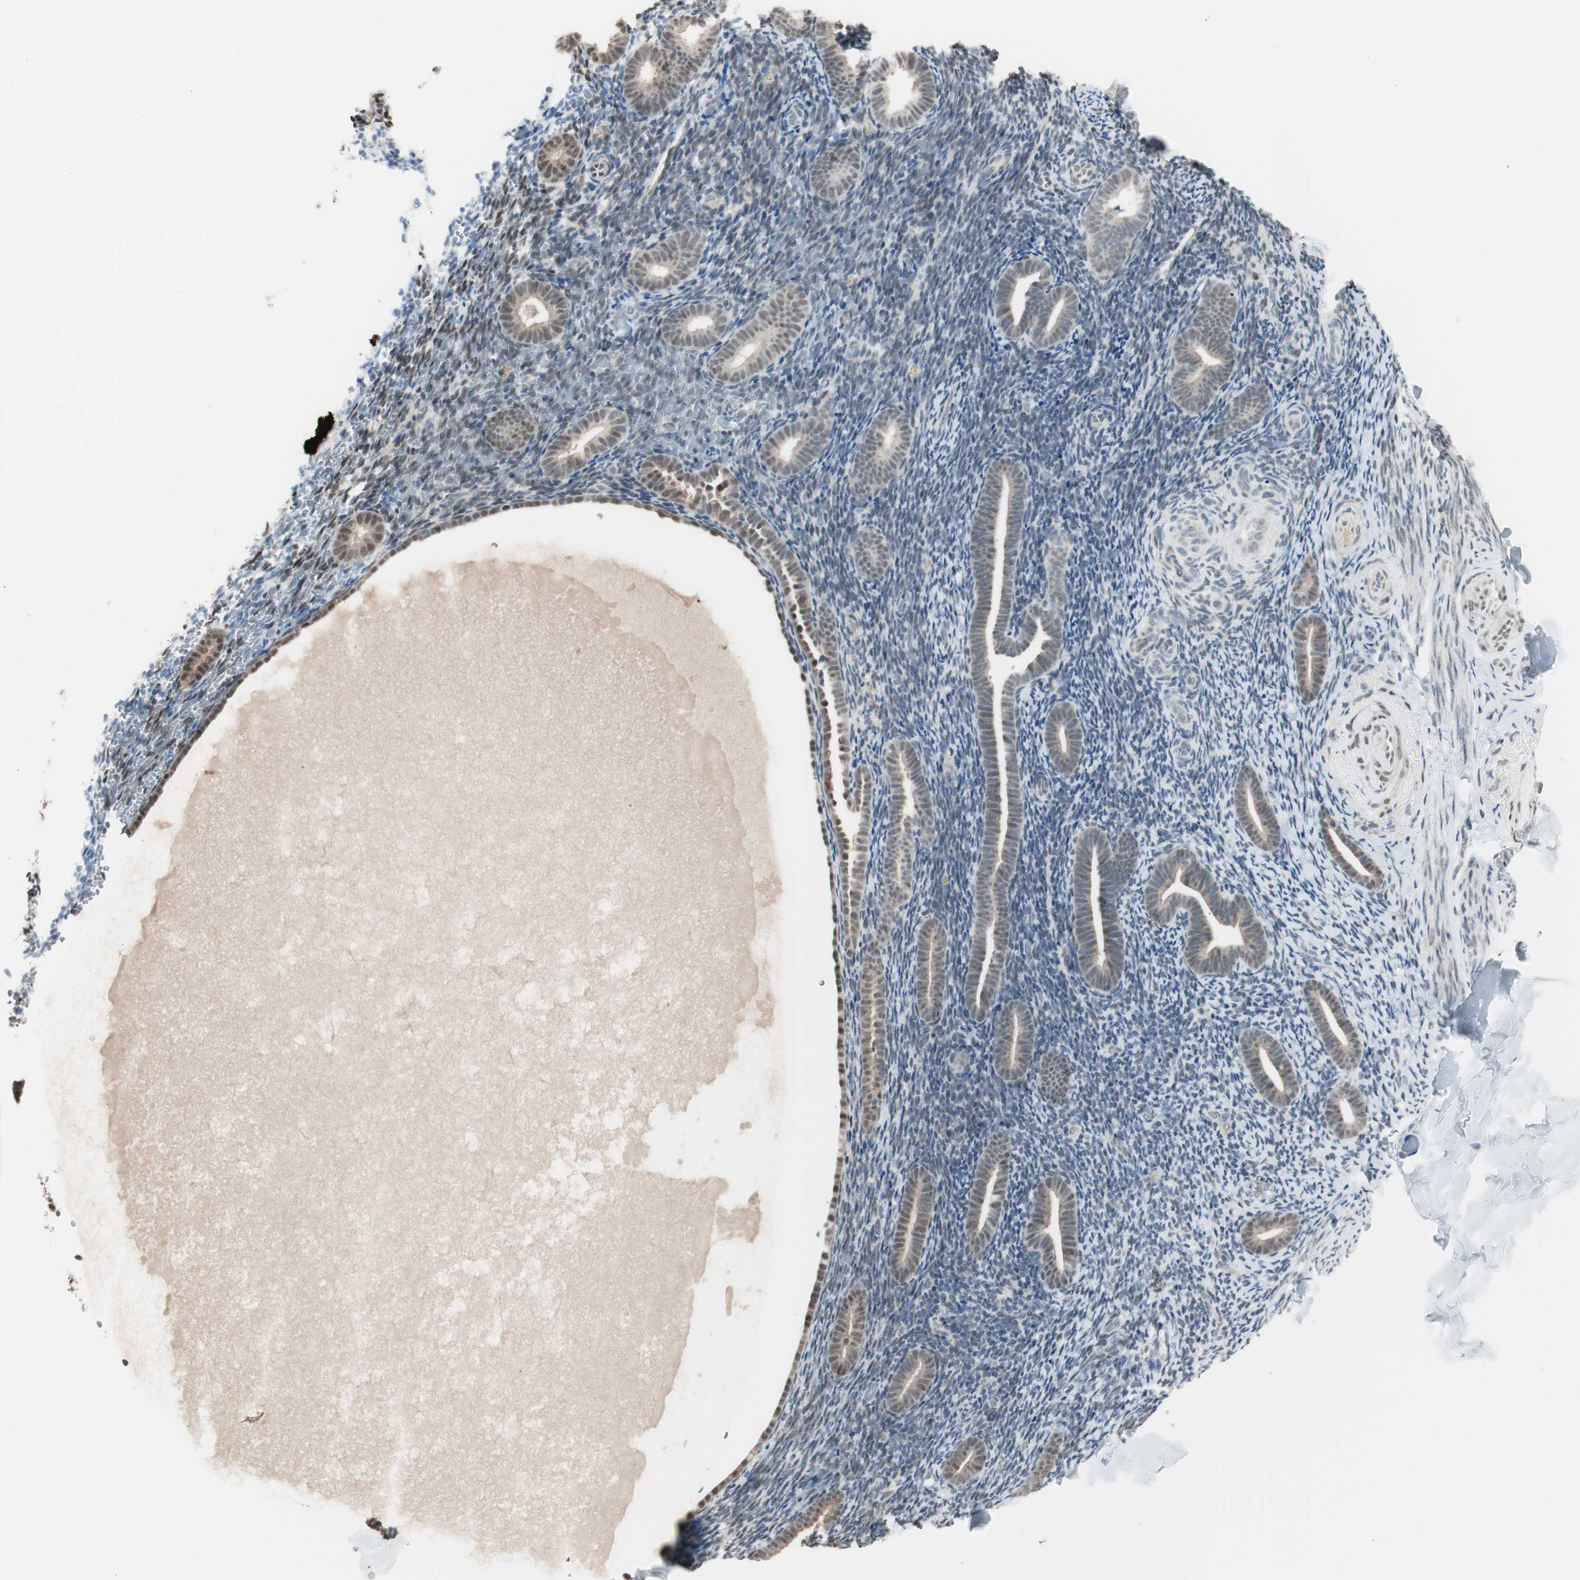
{"staining": {"intensity": "moderate", "quantity": ">75%", "location": "nuclear"}, "tissue": "endometrium", "cell_type": "Cells in endometrial stroma", "image_type": "normal", "snomed": [{"axis": "morphology", "description": "Normal tissue, NOS"}, {"axis": "topography", "description": "Endometrium"}], "caption": "Cells in endometrial stroma demonstrate moderate nuclear staining in about >75% of cells in benign endometrium. The protein of interest is shown in brown color, while the nuclei are stained blue.", "gene": "LONP2", "patient": {"sex": "female", "age": 51}}